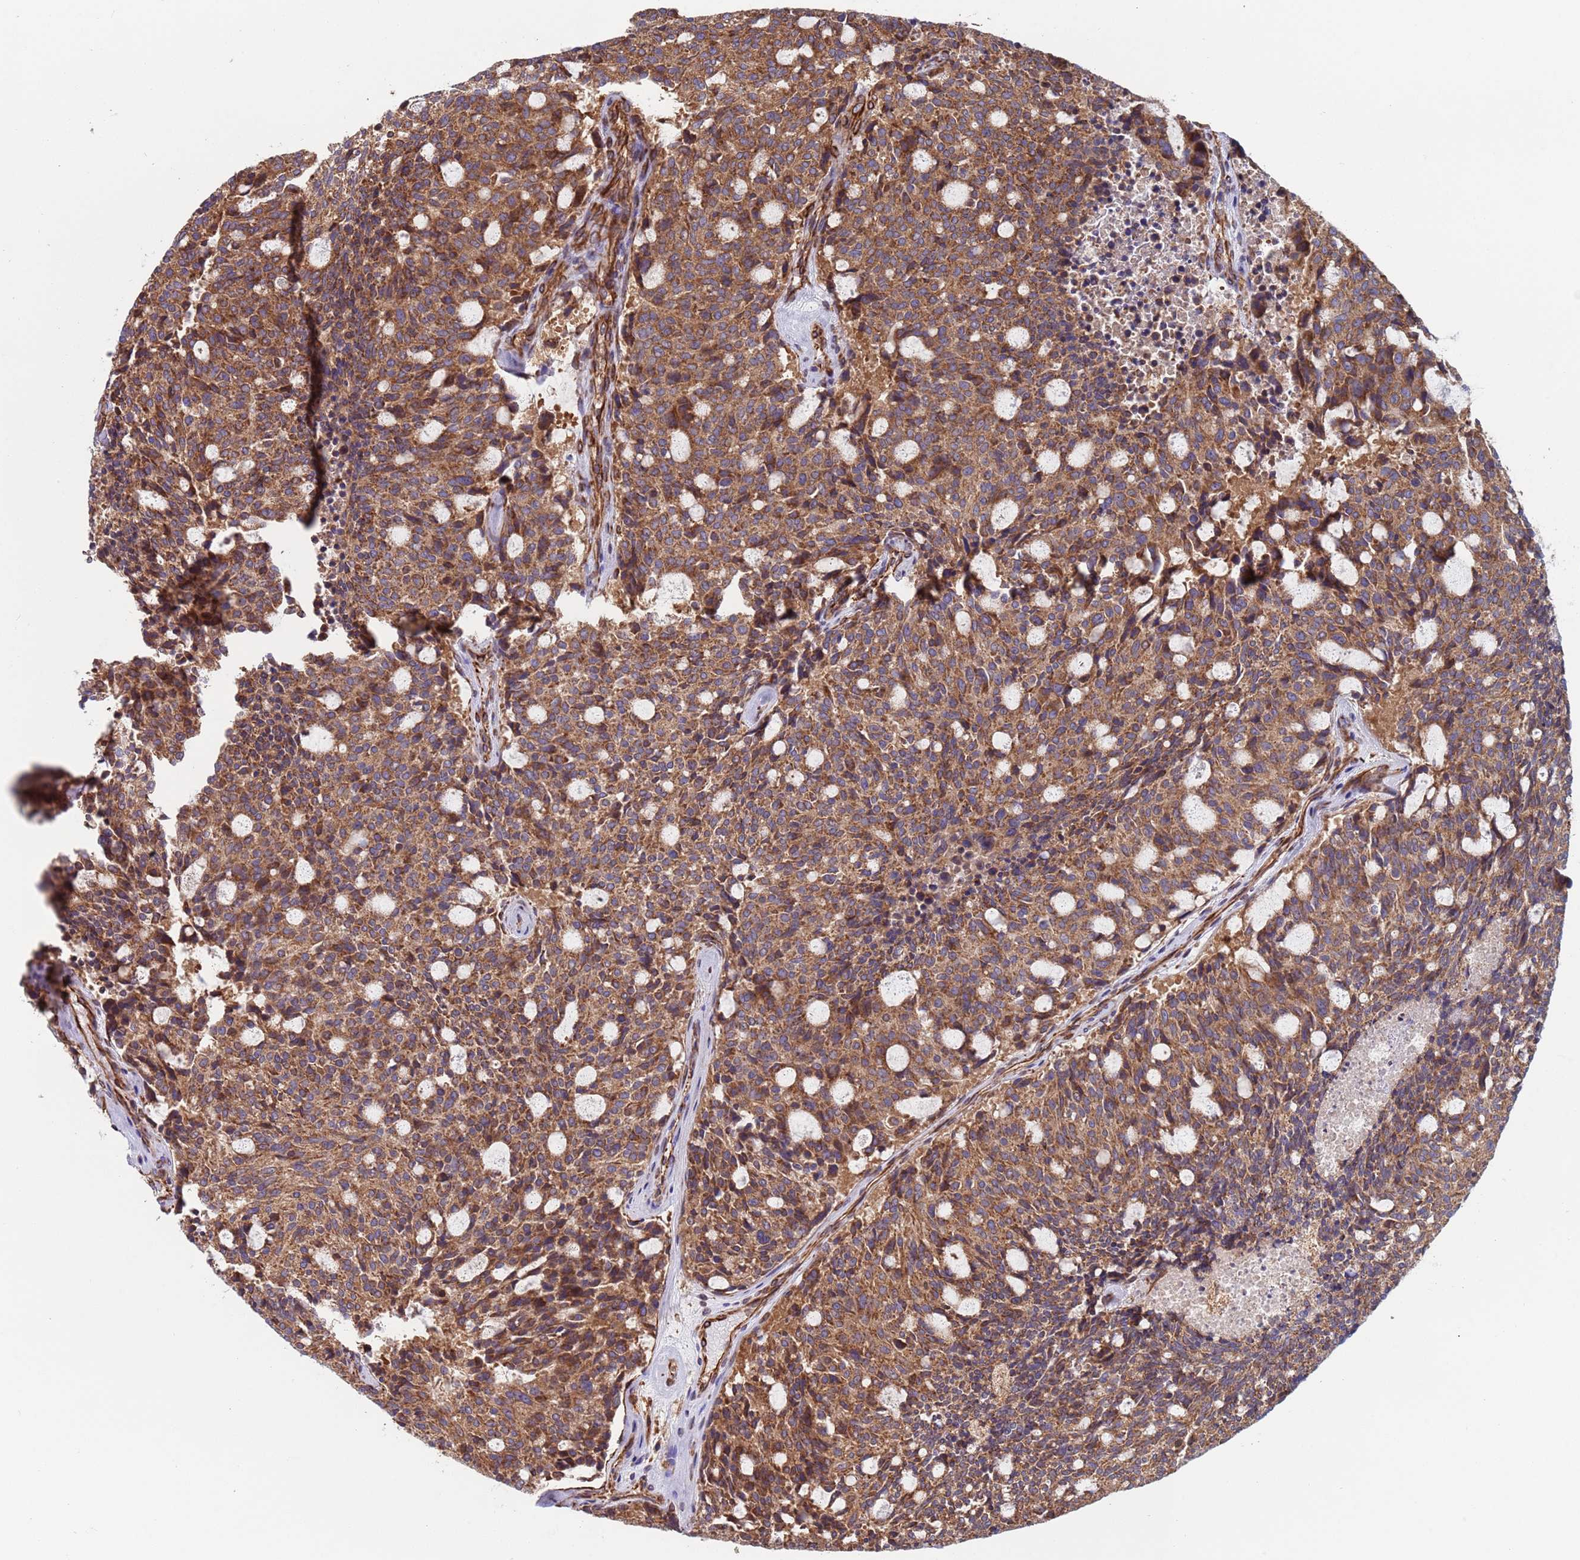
{"staining": {"intensity": "moderate", "quantity": ">75%", "location": "cytoplasmic/membranous"}, "tissue": "carcinoid", "cell_type": "Tumor cells", "image_type": "cancer", "snomed": [{"axis": "morphology", "description": "Carcinoid, malignant, NOS"}, {"axis": "topography", "description": "Pancreas"}], "caption": "Protein analysis of carcinoid tissue exhibits moderate cytoplasmic/membranous expression in approximately >75% of tumor cells.", "gene": "NUDT12", "patient": {"sex": "female", "age": 54}}